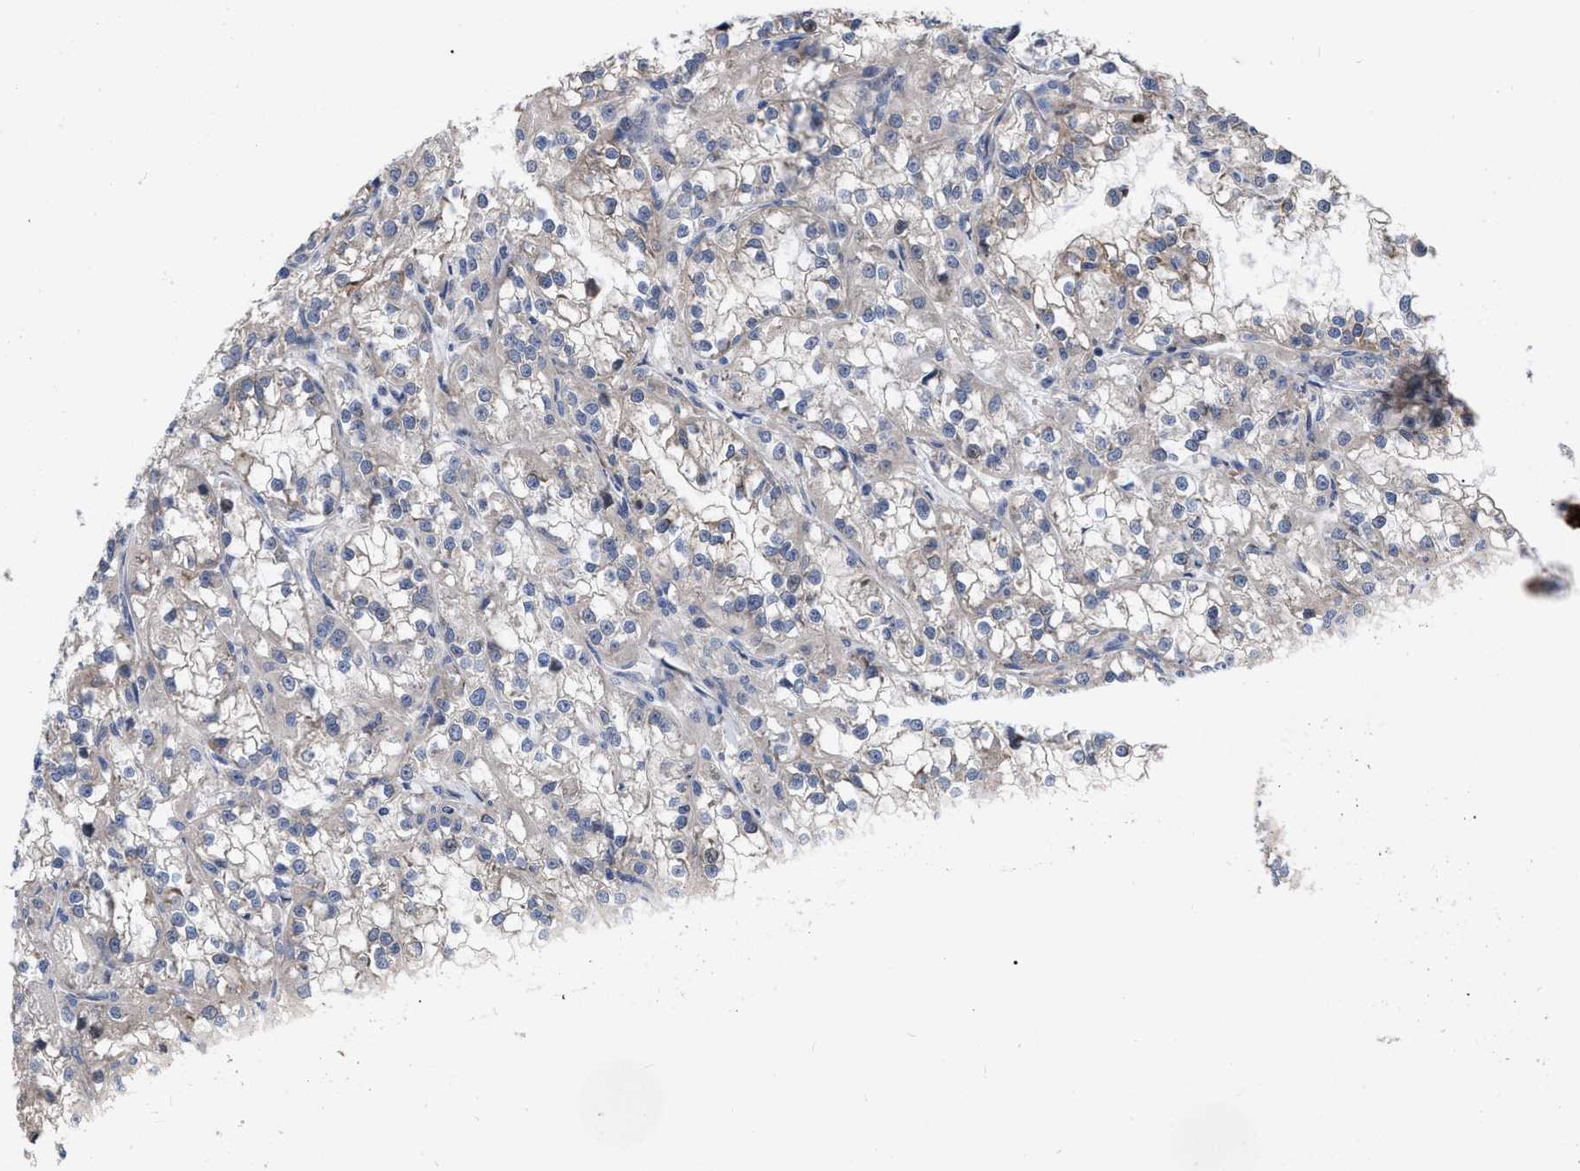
{"staining": {"intensity": "weak", "quantity": "<25%", "location": "cytoplasmic/membranous"}, "tissue": "renal cancer", "cell_type": "Tumor cells", "image_type": "cancer", "snomed": [{"axis": "morphology", "description": "Adenocarcinoma, NOS"}, {"axis": "topography", "description": "Kidney"}], "caption": "Immunohistochemical staining of renal cancer (adenocarcinoma) exhibits no significant staining in tumor cells.", "gene": "MLST8", "patient": {"sex": "female", "age": 52}}